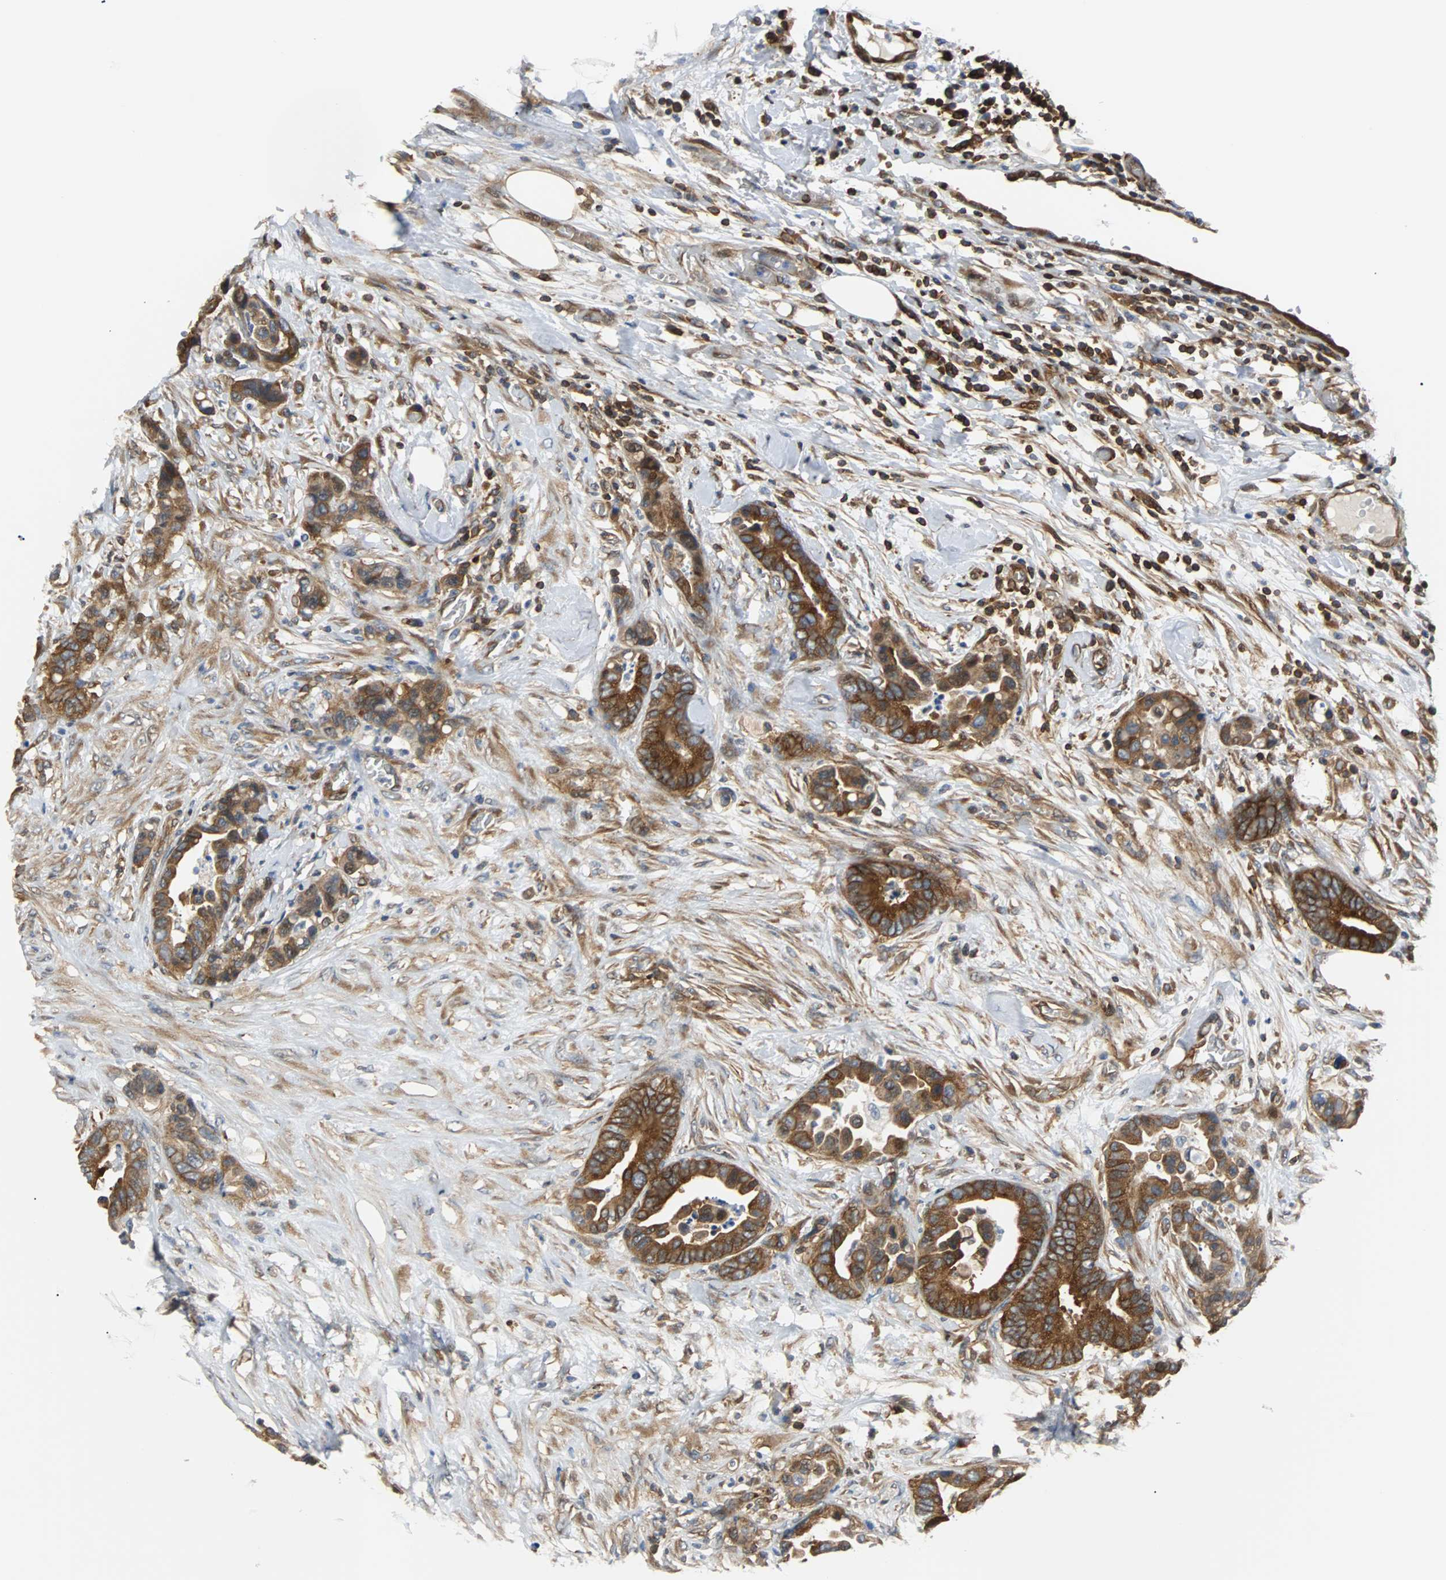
{"staining": {"intensity": "strong", "quantity": ">75%", "location": "cytoplasmic/membranous"}, "tissue": "colorectal cancer", "cell_type": "Tumor cells", "image_type": "cancer", "snomed": [{"axis": "morphology", "description": "Adenocarcinoma, NOS"}, {"axis": "topography", "description": "Colon"}], "caption": "A brown stain shows strong cytoplasmic/membranous staining of a protein in adenocarcinoma (colorectal) tumor cells.", "gene": "RELA", "patient": {"sex": "male", "age": 82}}